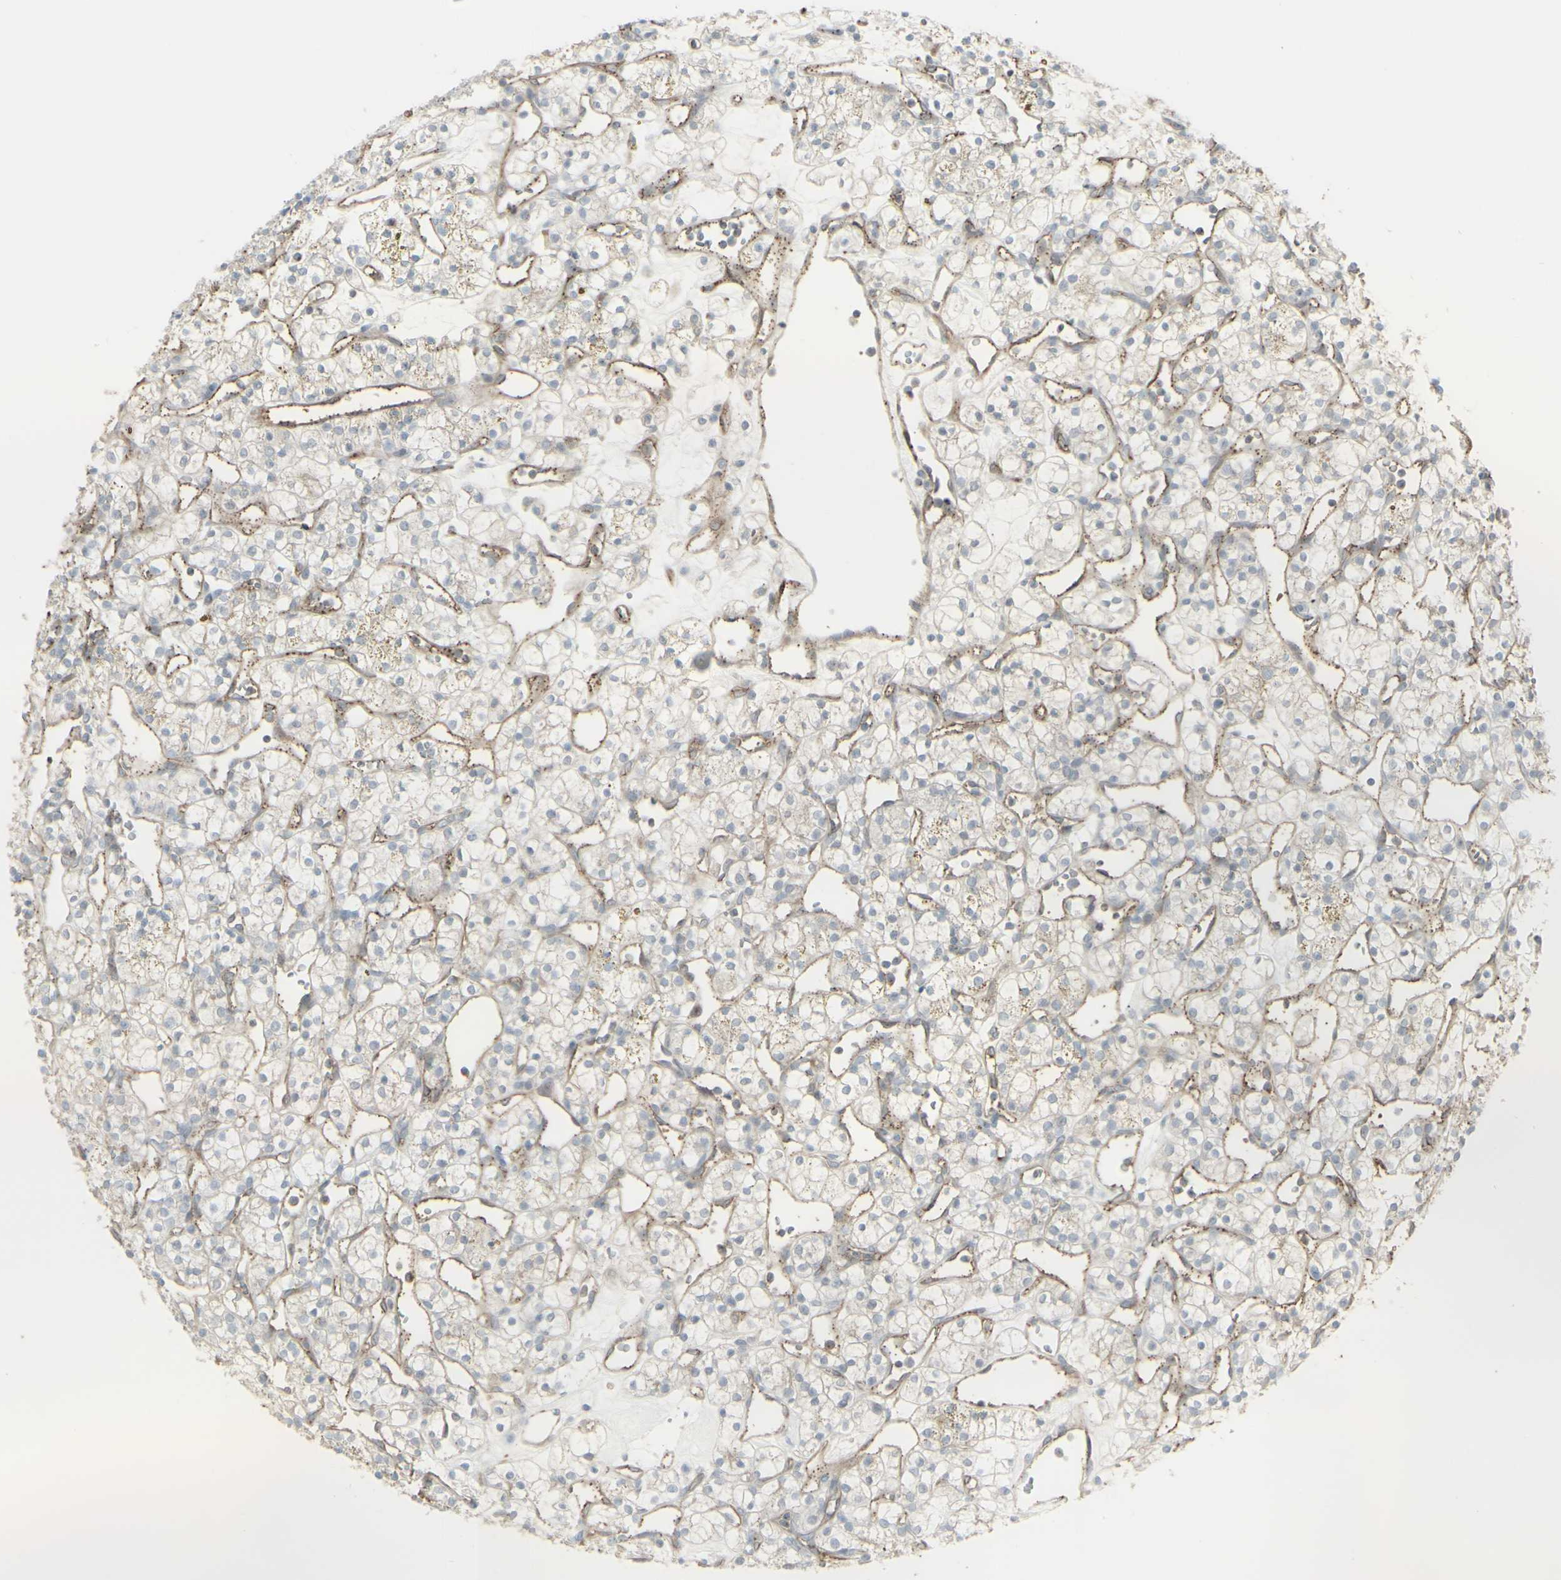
{"staining": {"intensity": "negative", "quantity": "none", "location": "none"}, "tissue": "renal cancer", "cell_type": "Tumor cells", "image_type": "cancer", "snomed": [{"axis": "morphology", "description": "Adenocarcinoma, NOS"}, {"axis": "topography", "description": "Kidney"}], "caption": "Renal cancer was stained to show a protein in brown. There is no significant expression in tumor cells. (DAB immunohistochemistry (IHC) with hematoxylin counter stain).", "gene": "GALNT6", "patient": {"sex": "female", "age": 60}}